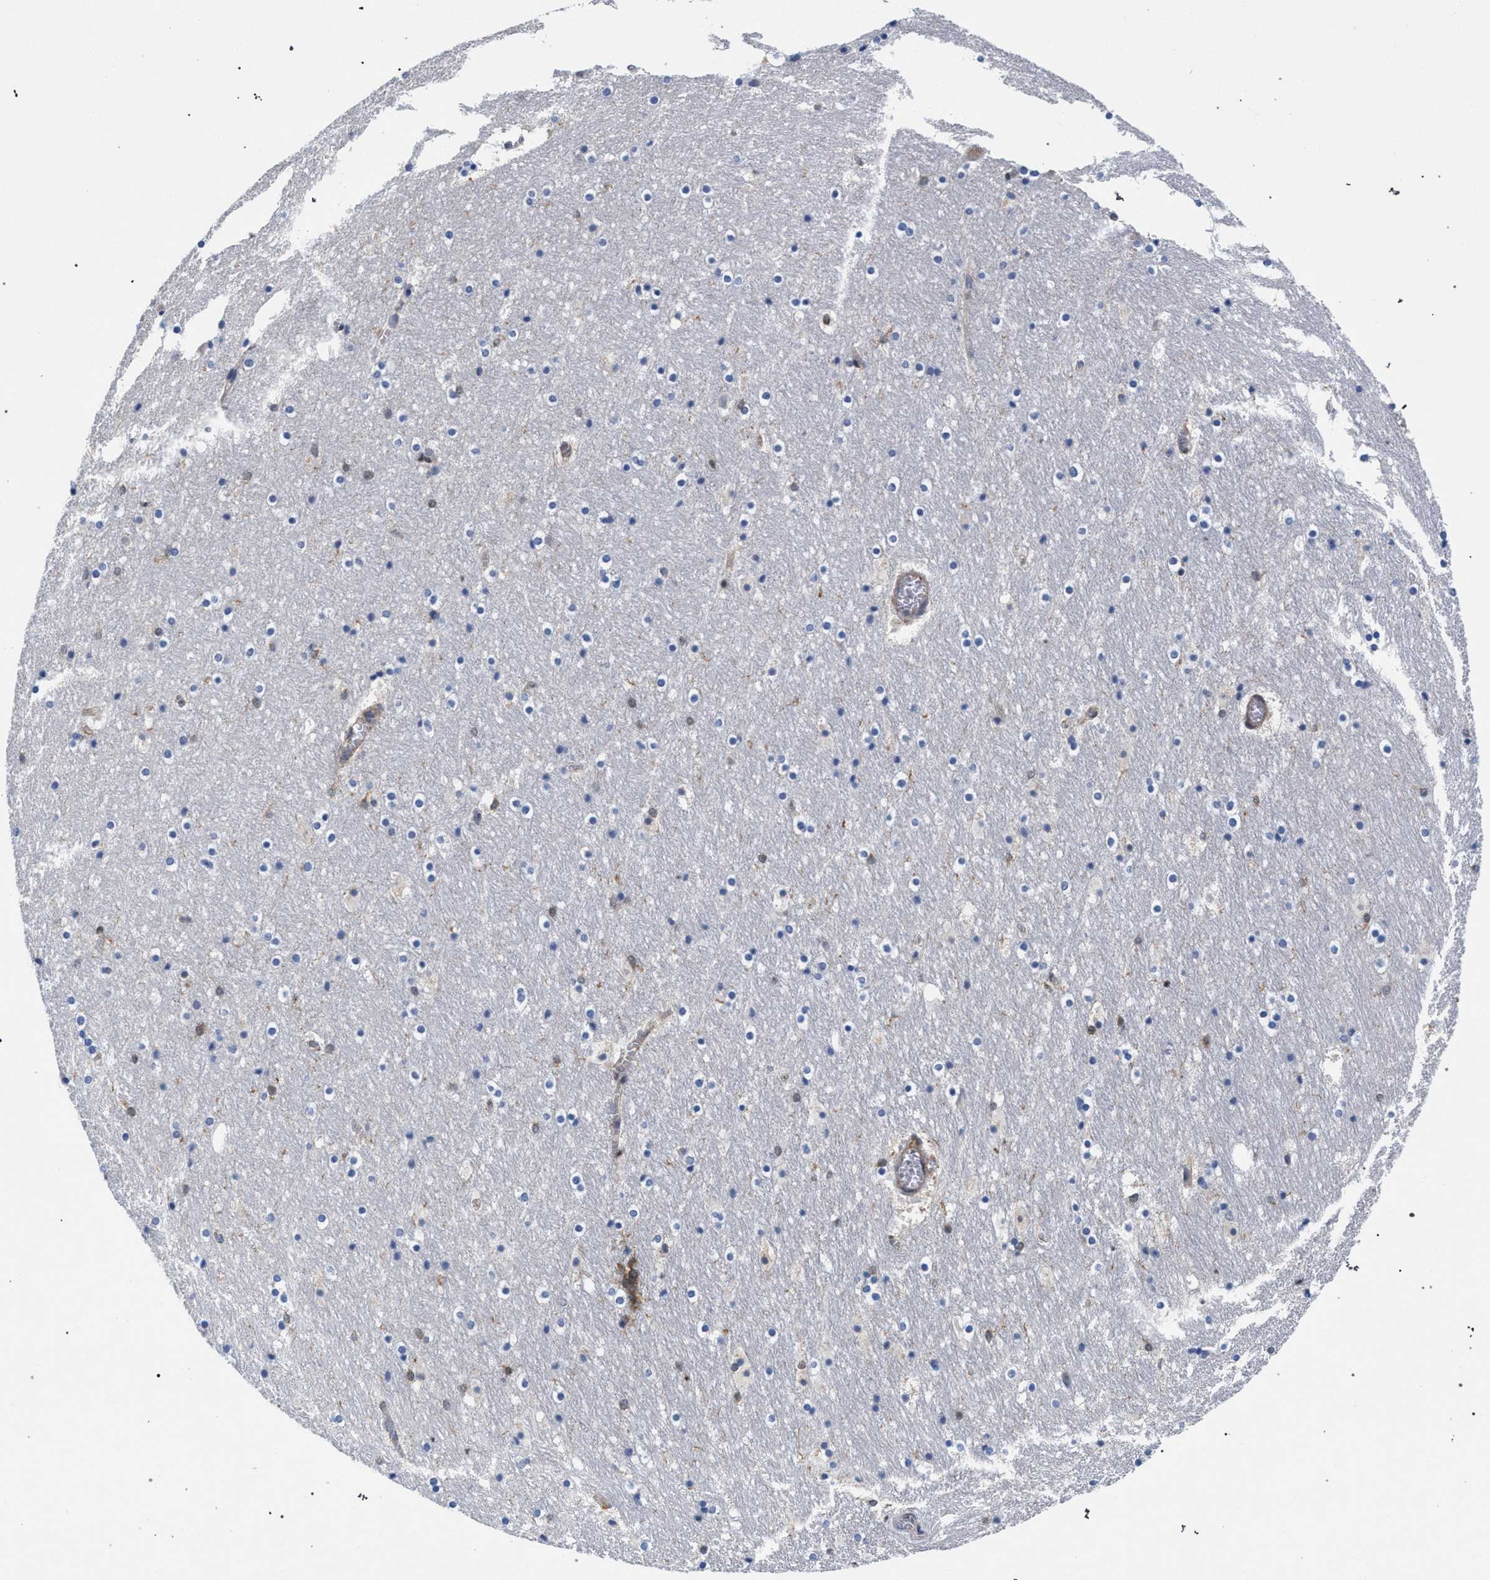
{"staining": {"intensity": "weak", "quantity": "<25%", "location": "cytoplasmic/membranous,nuclear"}, "tissue": "hippocampus", "cell_type": "Glial cells", "image_type": "normal", "snomed": [{"axis": "morphology", "description": "Normal tissue, NOS"}, {"axis": "topography", "description": "Hippocampus"}], "caption": "High magnification brightfield microscopy of normal hippocampus stained with DAB (3,3'-diaminobenzidine) (brown) and counterstained with hematoxylin (blue): glial cells show no significant expression.", "gene": "LASP1", "patient": {"sex": "male", "age": 45}}